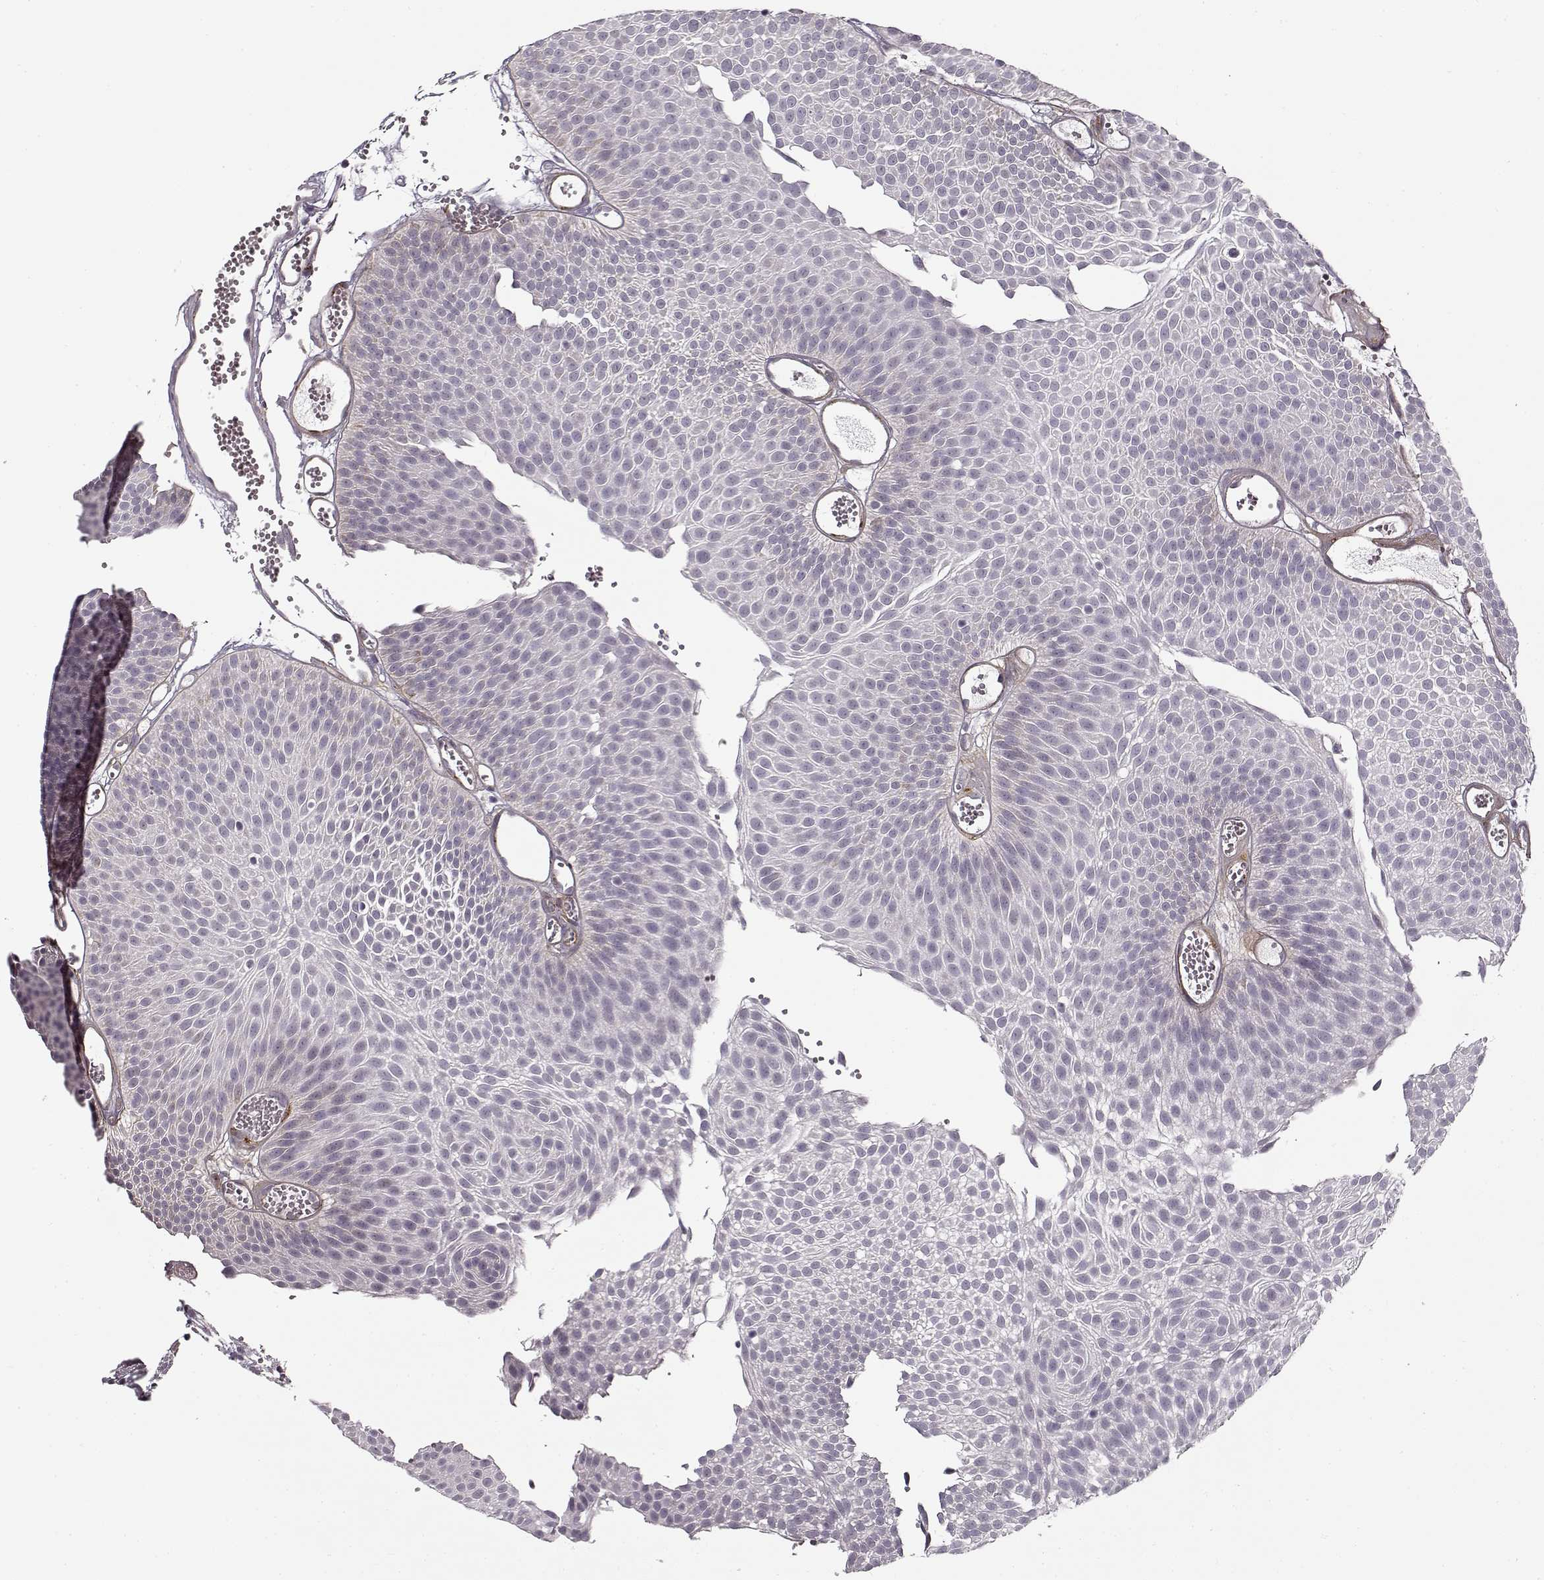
{"staining": {"intensity": "negative", "quantity": "none", "location": "none"}, "tissue": "urothelial cancer", "cell_type": "Tumor cells", "image_type": "cancer", "snomed": [{"axis": "morphology", "description": "Urothelial carcinoma, Low grade"}, {"axis": "topography", "description": "Urinary bladder"}], "caption": "Immunohistochemistry histopathology image of urothelial cancer stained for a protein (brown), which exhibits no expression in tumor cells.", "gene": "LAMB2", "patient": {"sex": "male", "age": 52}}